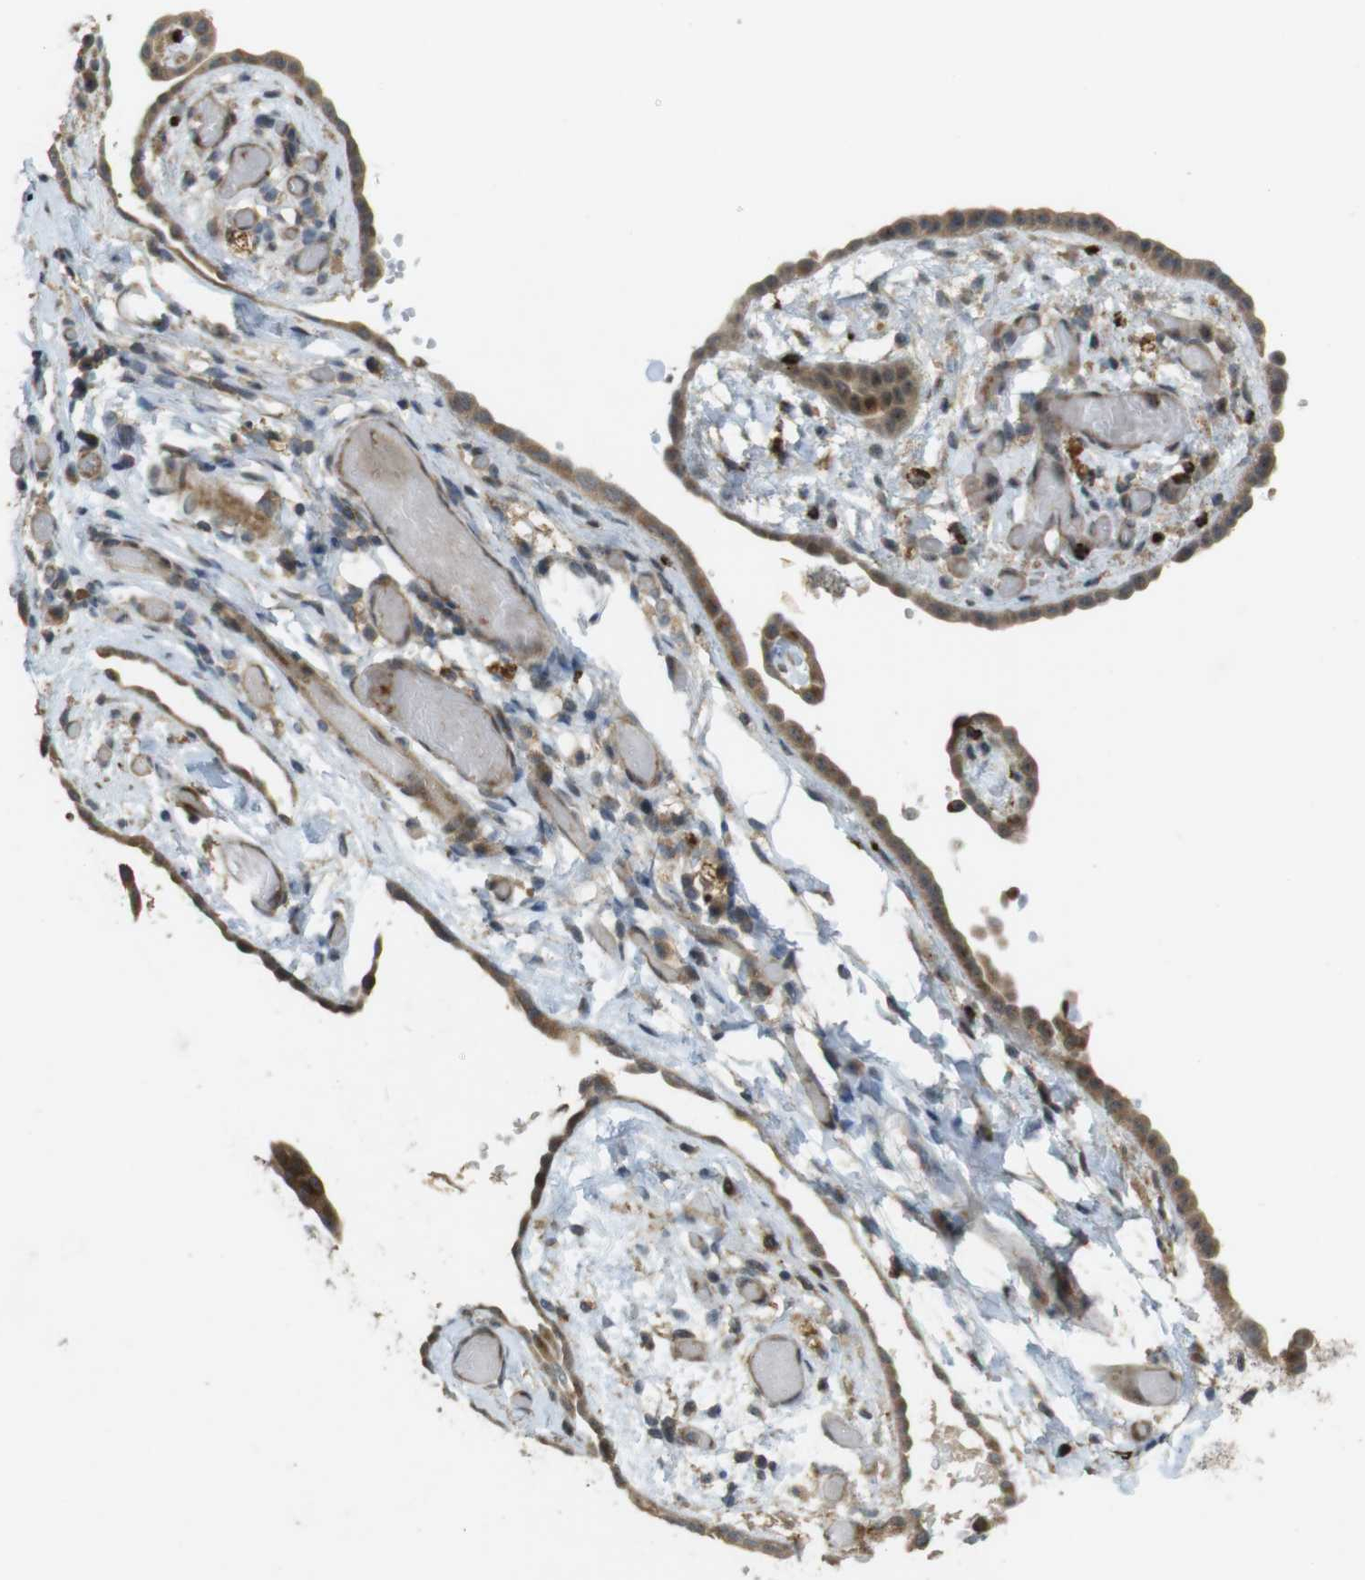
{"staining": {"intensity": "moderate", "quantity": ">75%", "location": "cytoplasmic/membranous"}, "tissue": "ovarian cancer", "cell_type": "Tumor cells", "image_type": "cancer", "snomed": [{"axis": "morphology", "description": "Cystadenocarcinoma, mucinous, NOS"}, {"axis": "topography", "description": "Ovary"}], "caption": "IHC image of human ovarian cancer (mucinous cystadenocarcinoma) stained for a protein (brown), which shows medium levels of moderate cytoplasmic/membranous expression in about >75% of tumor cells.", "gene": "TMX3", "patient": {"sex": "female", "age": 39}}